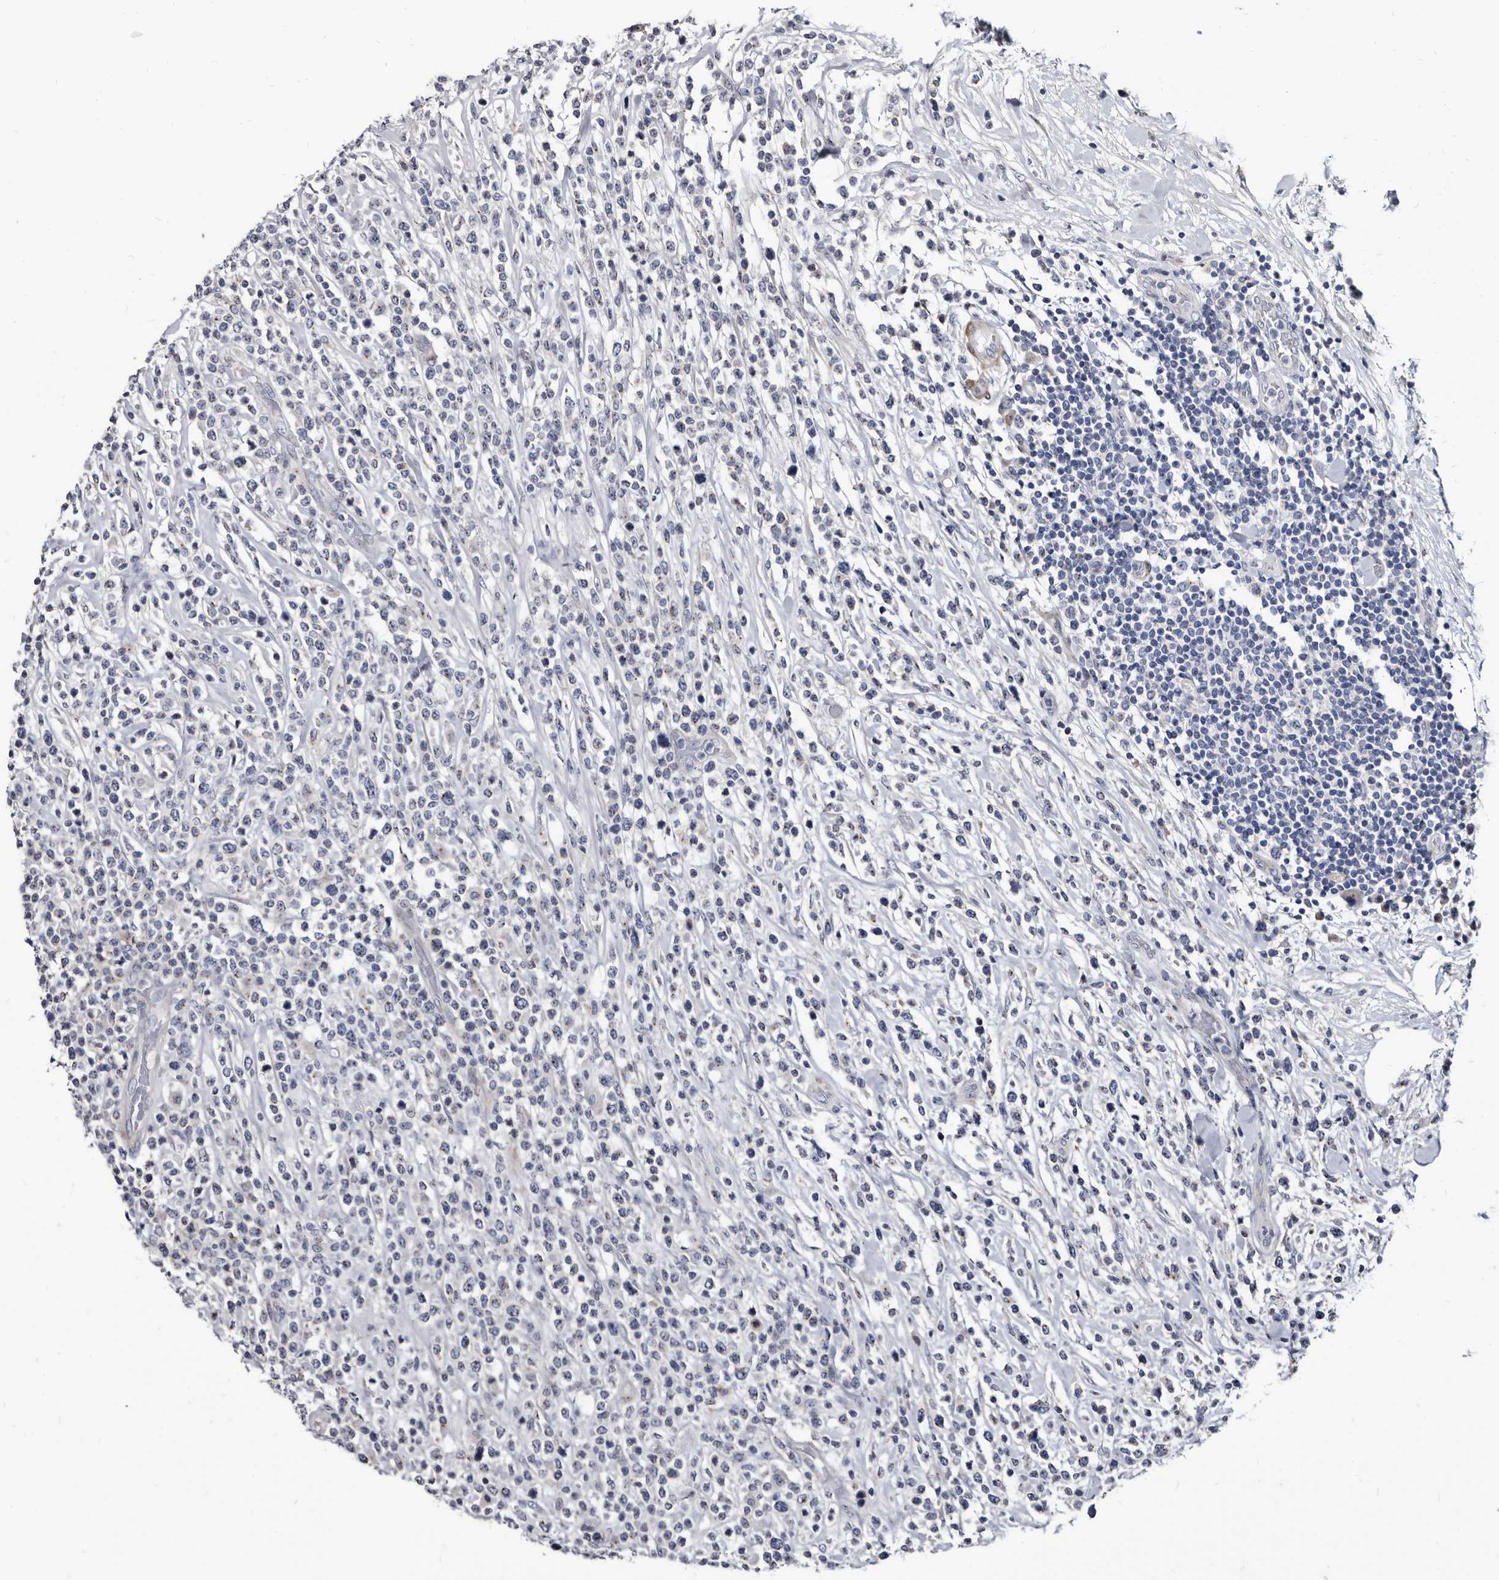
{"staining": {"intensity": "negative", "quantity": "none", "location": "none"}, "tissue": "lymphoma", "cell_type": "Tumor cells", "image_type": "cancer", "snomed": [{"axis": "morphology", "description": "Malignant lymphoma, non-Hodgkin's type, High grade"}, {"axis": "topography", "description": "Colon"}], "caption": "This micrograph is of high-grade malignant lymphoma, non-Hodgkin's type stained with immunohistochemistry (IHC) to label a protein in brown with the nuclei are counter-stained blue. There is no expression in tumor cells. (Immunohistochemistry, brightfield microscopy, high magnification).", "gene": "PRSS8", "patient": {"sex": "female", "age": 53}}